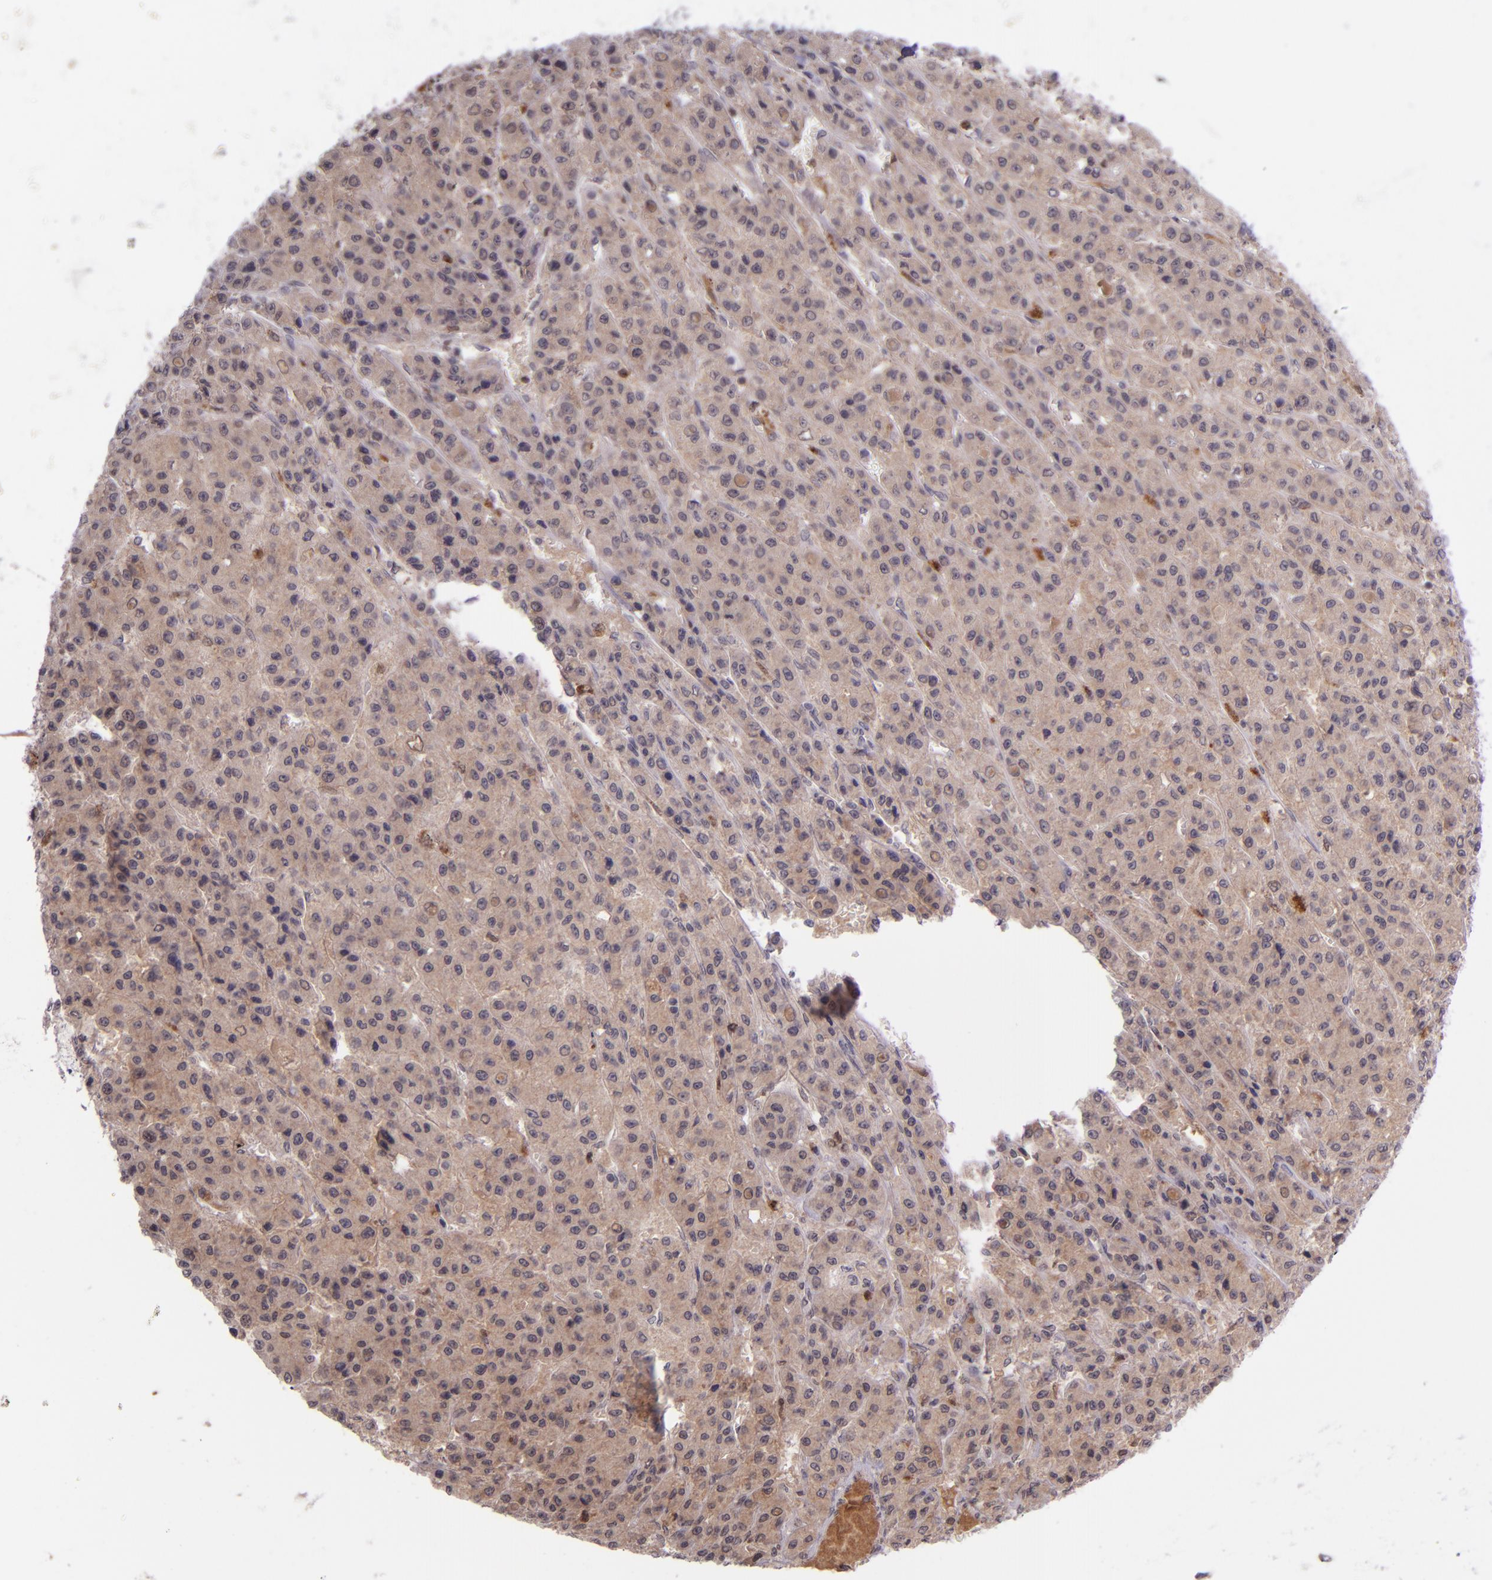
{"staining": {"intensity": "weak", "quantity": ">75%", "location": "cytoplasmic/membranous"}, "tissue": "liver cancer", "cell_type": "Tumor cells", "image_type": "cancer", "snomed": [{"axis": "morphology", "description": "Carcinoma, Hepatocellular, NOS"}, {"axis": "topography", "description": "Liver"}], "caption": "Hepatocellular carcinoma (liver) stained for a protein (brown) reveals weak cytoplasmic/membranous positive positivity in about >75% of tumor cells.", "gene": "SELL", "patient": {"sex": "male", "age": 70}}